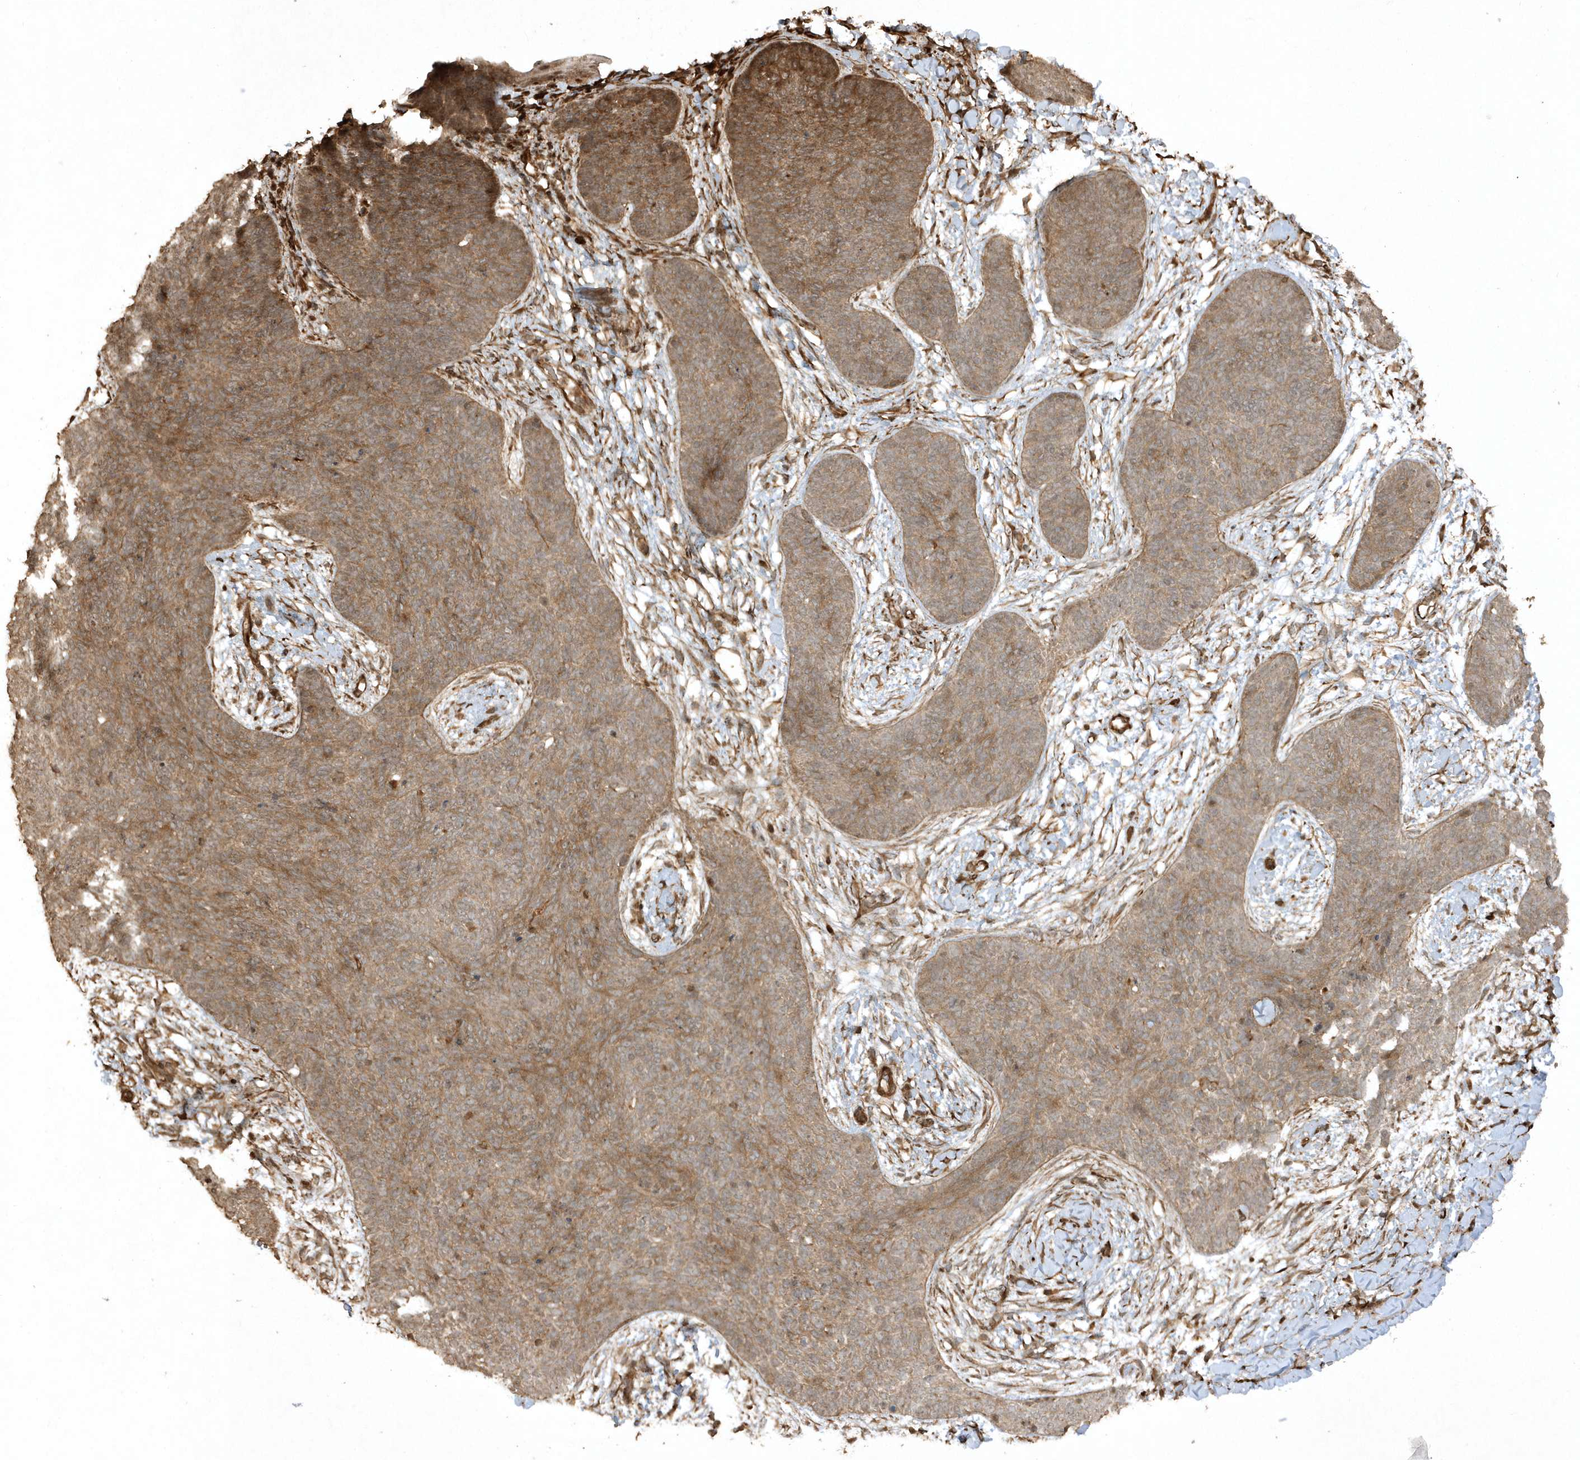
{"staining": {"intensity": "moderate", "quantity": ">75%", "location": "cytoplasmic/membranous"}, "tissue": "skin cancer", "cell_type": "Tumor cells", "image_type": "cancer", "snomed": [{"axis": "morphology", "description": "Basal cell carcinoma"}, {"axis": "topography", "description": "Skin"}], "caption": "The micrograph exhibits immunohistochemical staining of skin cancer (basal cell carcinoma). There is moderate cytoplasmic/membranous expression is appreciated in approximately >75% of tumor cells. (Stains: DAB (3,3'-diaminobenzidine) in brown, nuclei in blue, Microscopy: brightfield microscopy at high magnification).", "gene": "AVPI1", "patient": {"sex": "male", "age": 85}}